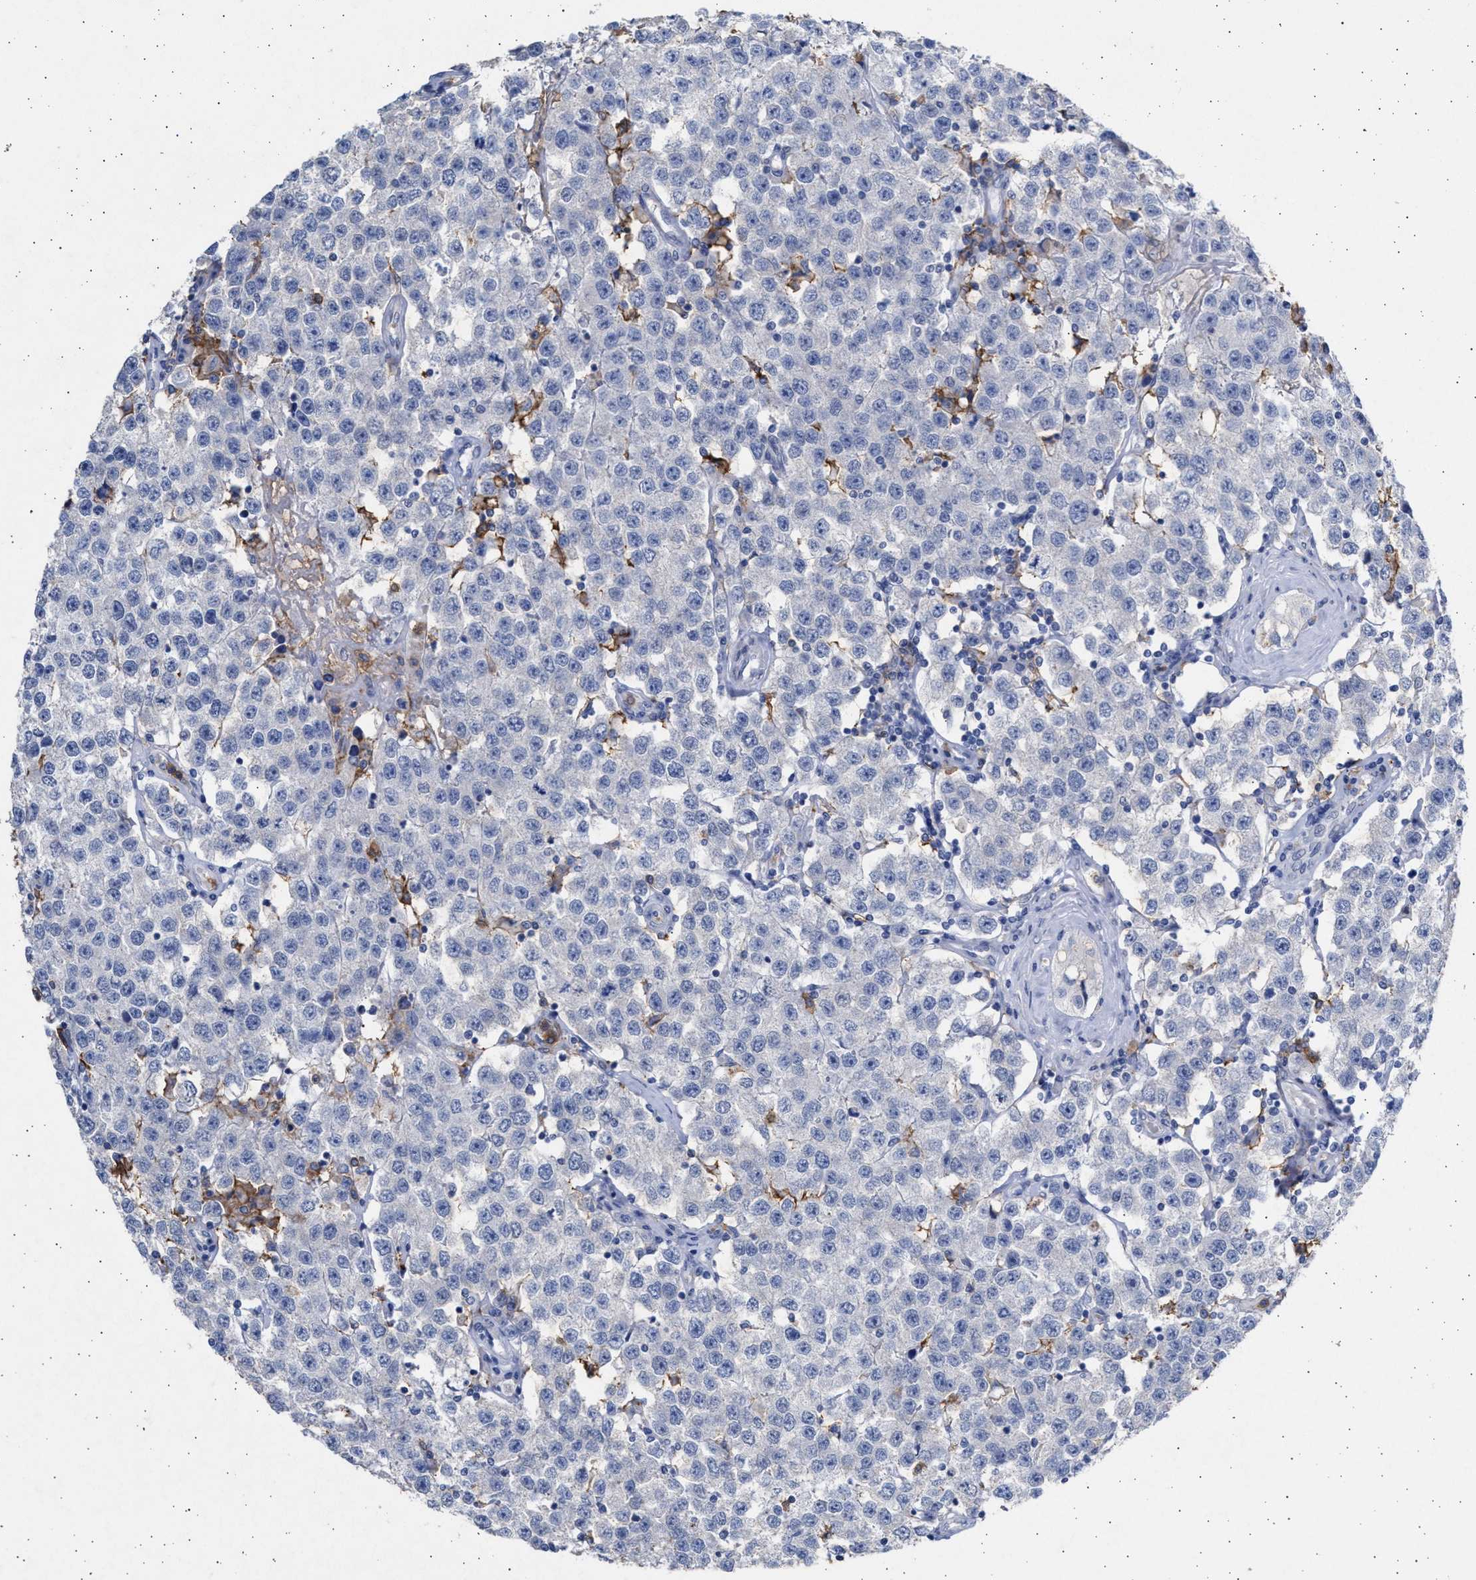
{"staining": {"intensity": "negative", "quantity": "none", "location": "none"}, "tissue": "testis cancer", "cell_type": "Tumor cells", "image_type": "cancer", "snomed": [{"axis": "morphology", "description": "Seminoma, NOS"}, {"axis": "topography", "description": "Testis"}], "caption": "Immunohistochemistry (IHC) image of neoplastic tissue: testis seminoma stained with DAB (3,3'-diaminobenzidine) shows no significant protein staining in tumor cells.", "gene": "FCER1A", "patient": {"sex": "male", "age": 52}}